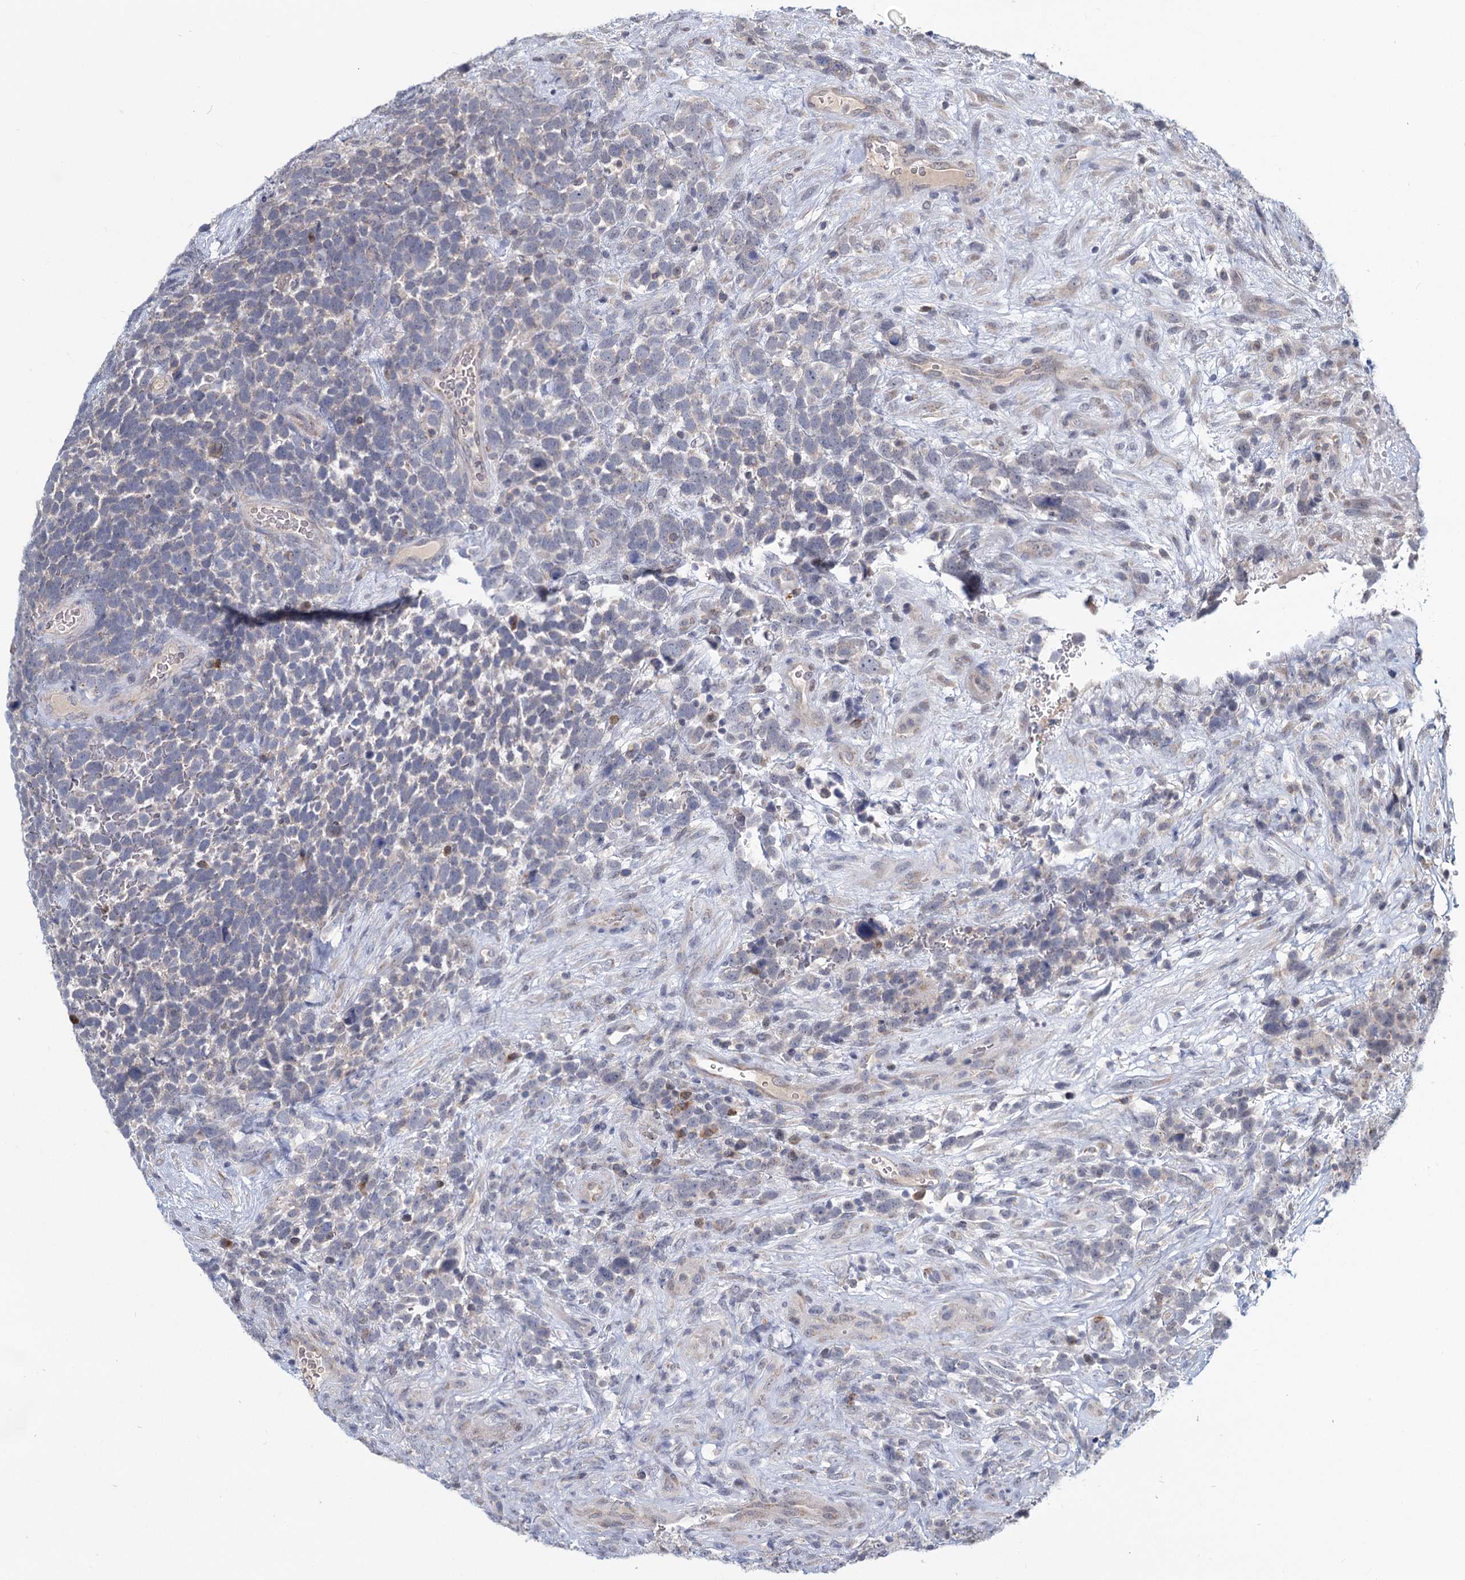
{"staining": {"intensity": "negative", "quantity": "none", "location": "none"}, "tissue": "urothelial cancer", "cell_type": "Tumor cells", "image_type": "cancer", "snomed": [{"axis": "morphology", "description": "Urothelial carcinoma, High grade"}, {"axis": "topography", "description": "Urinary bladder"}], "caption": "Histopathology image shows no protein staining in tumor cells of urothelial carcinoma (high-grade) tissue.", "gene": "STAP1", "patient": {"sex": "female", "age": 82}}